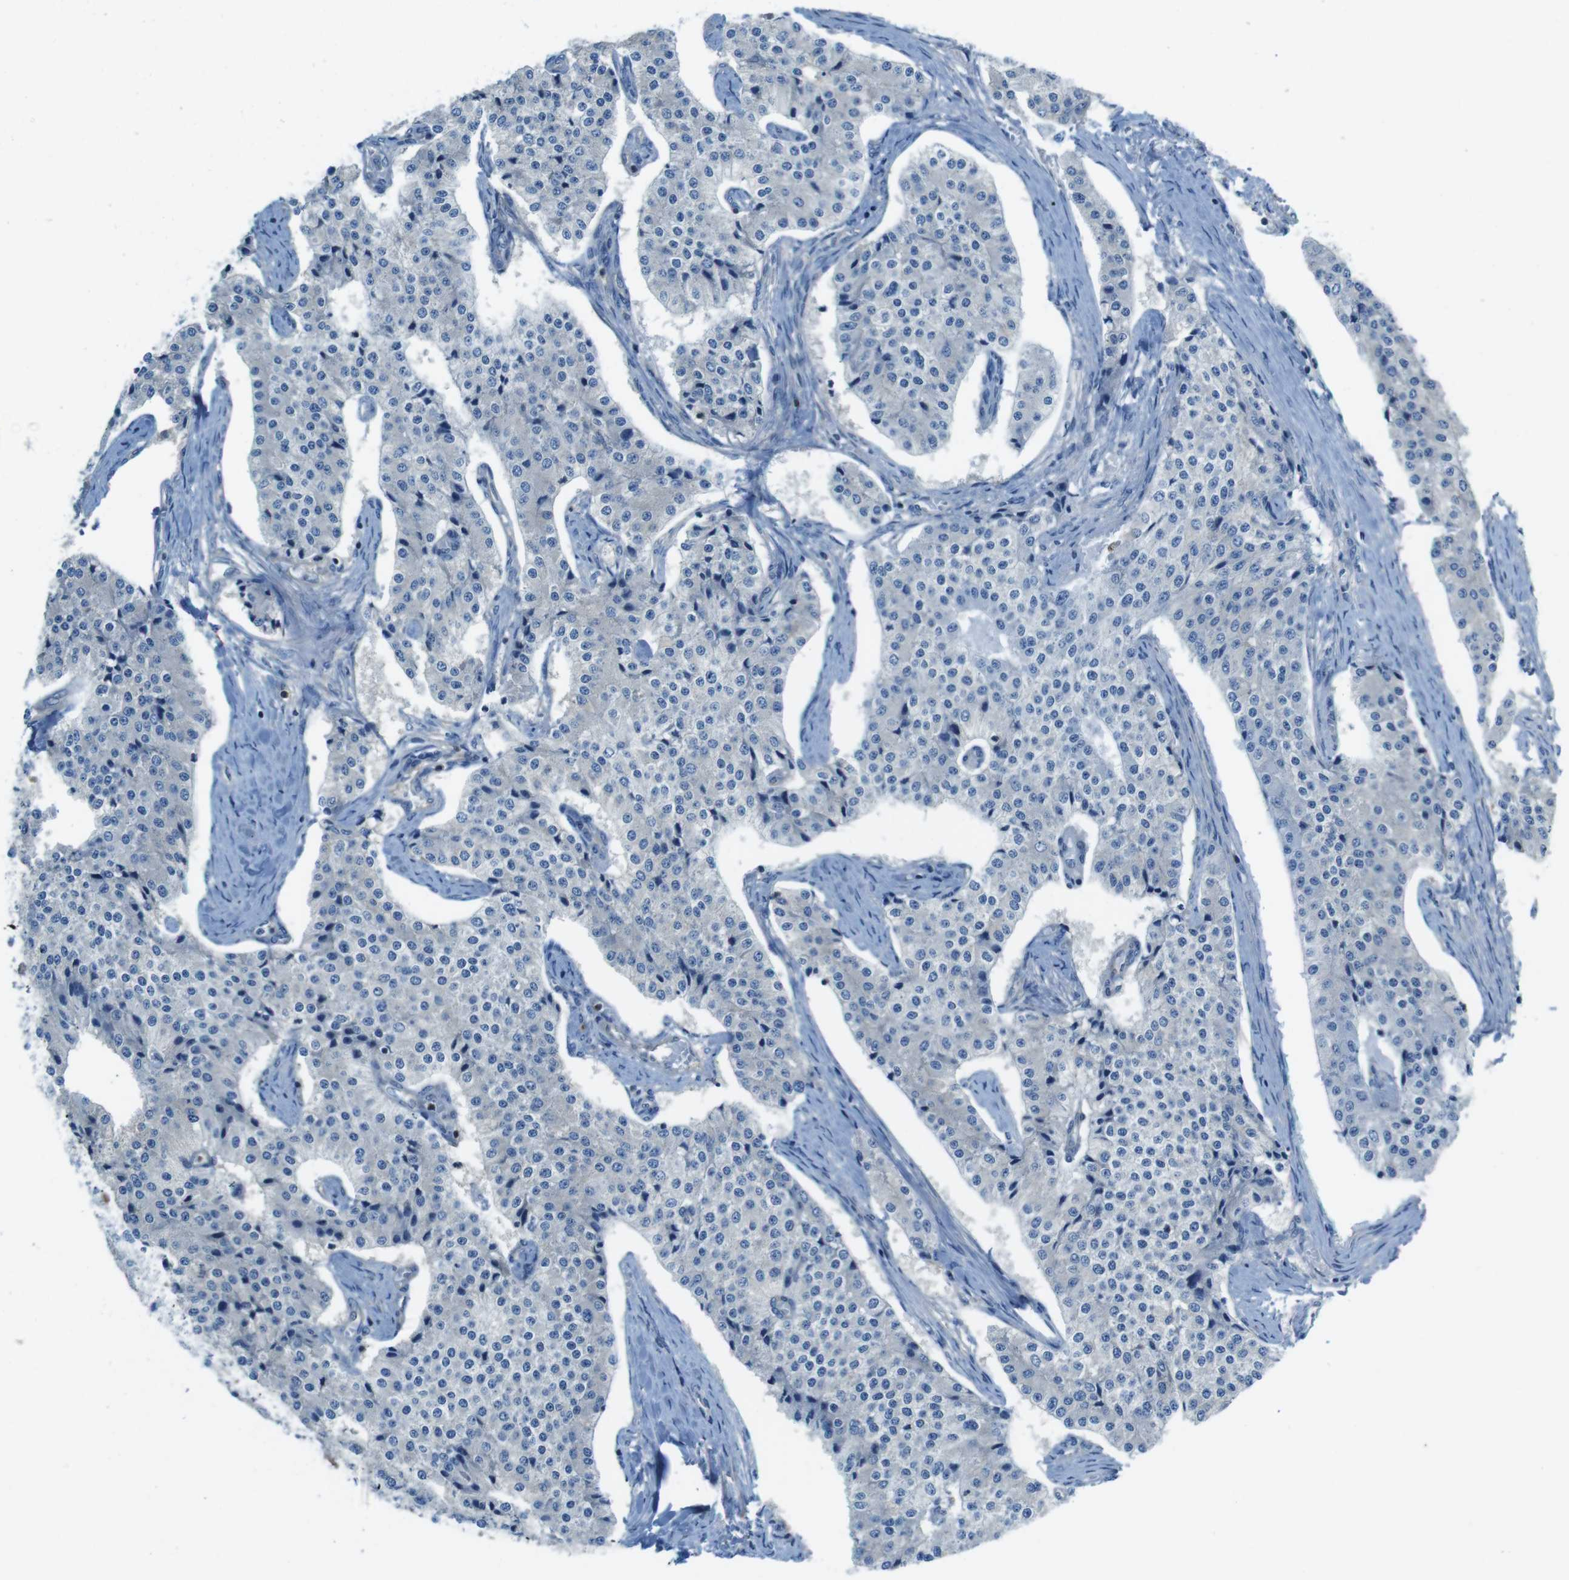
{"staining": {"intensity": "negative", "quantity": "none", "location": "none"}, "tissue": "carcinoid", "cell_type": "Tumor cells", "image_type": "cancer", "snomed": [{"axis": "morphology", "description": "Carcinoid, malignant, NOS"}, {"axis": "topography", "description": "Colon"}], "caption": "The image reveals no significant expression in tumor cells of malignant carcinoid. Brightfield microscopy of IHC stained with DAB (3,3'-diaminobenzidine) (brown) and hematoxylin (blue), captured at high magnification.", "gene": "TES", "patient": {"sex": "female", "age": 52}}